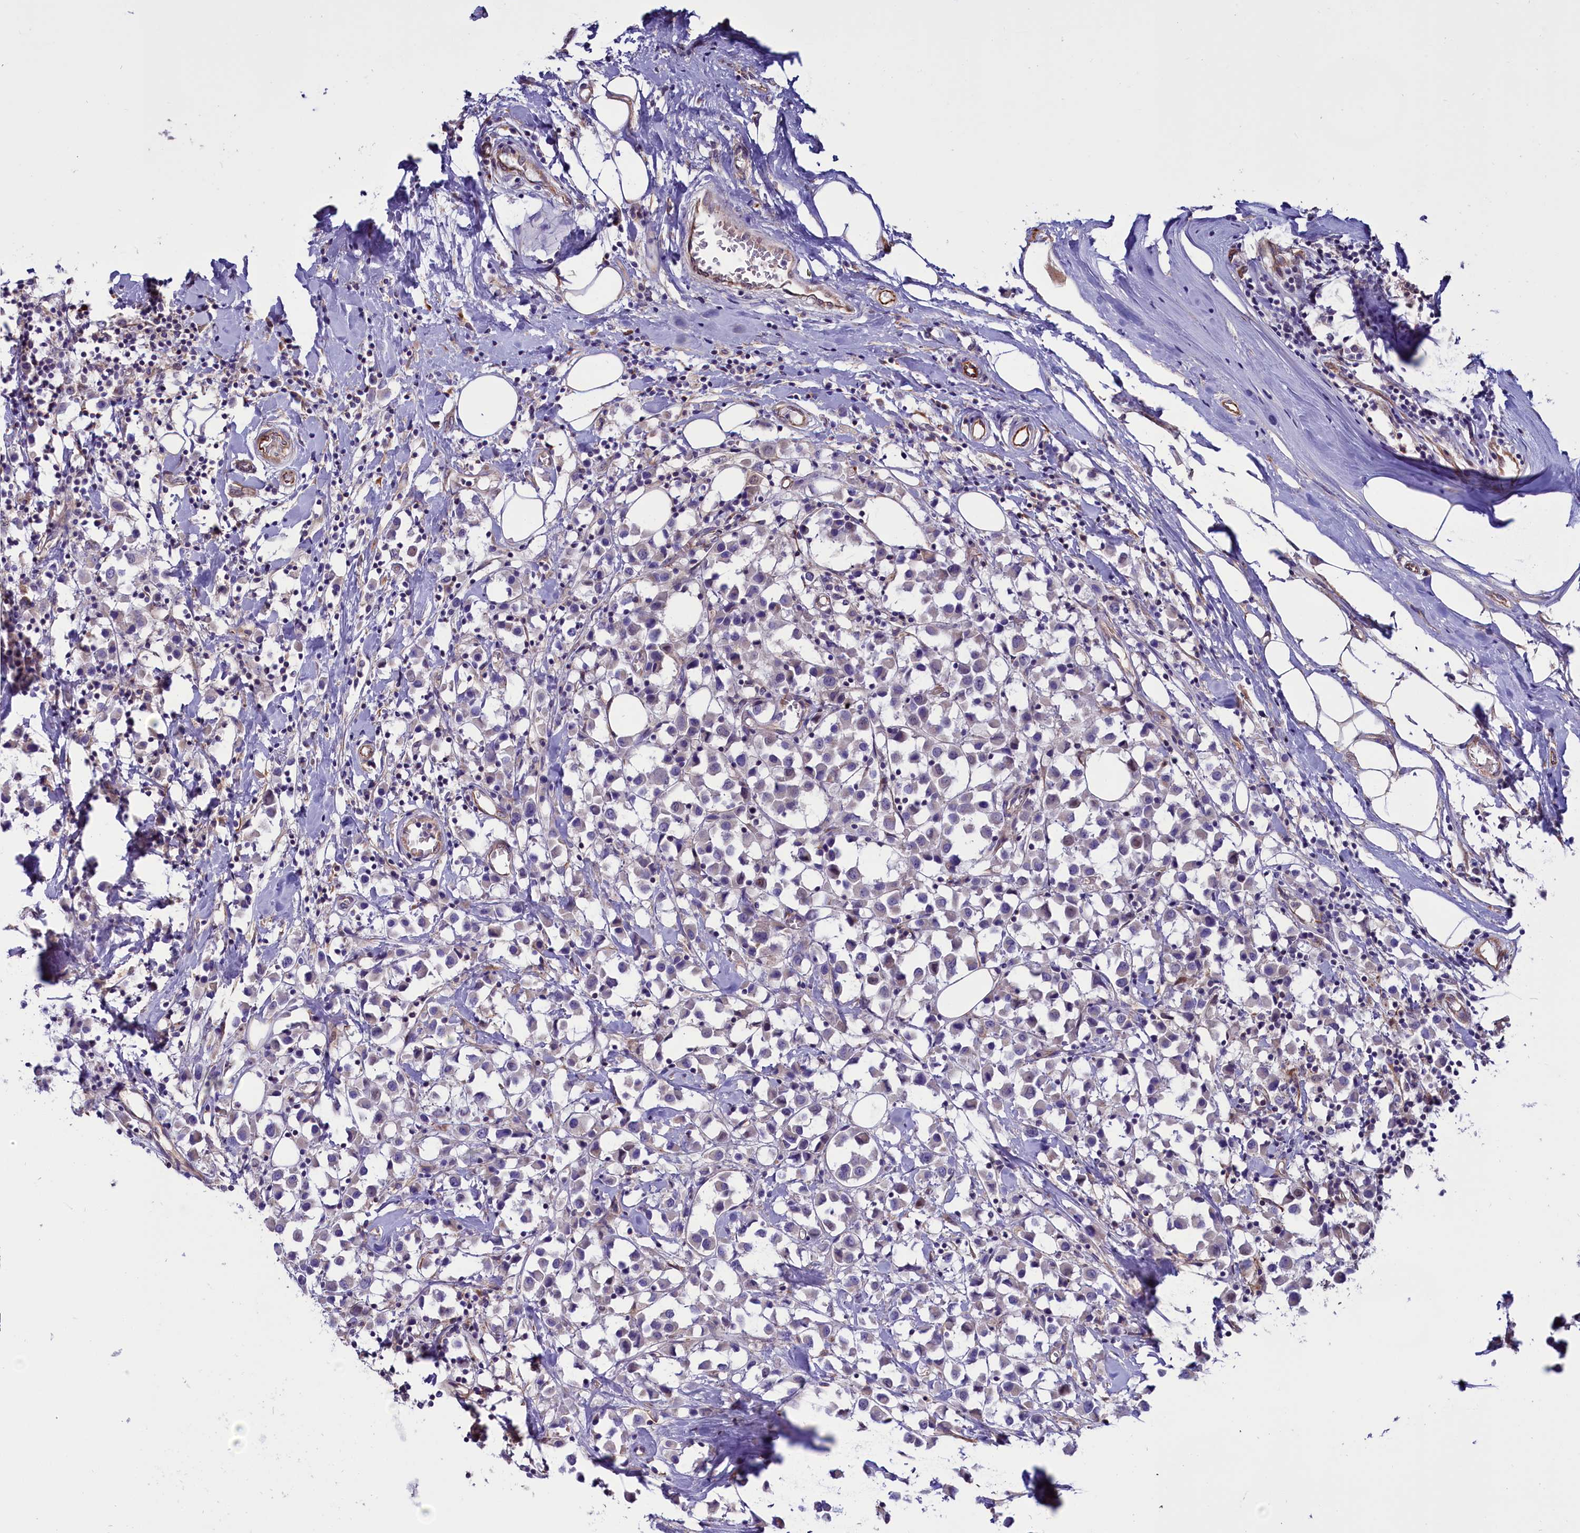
{"staining": {"intensity": "negative", "quantity": "none", "location": "none"}, "tissue": "breast cancer", "cell_type": "Tumor cells", "image_type": "cancer", "snomed": [{"axis": "morphology", "description": "Duct carcinoma"}, {"axis": "topography", "description": "Breast"}], "caption": "Breast cancer was stained to show a protein in brown. There is no significant positivity in tumor cells.", "gene": "PDILT", "patient": {"sex": "female", "age": 61}}